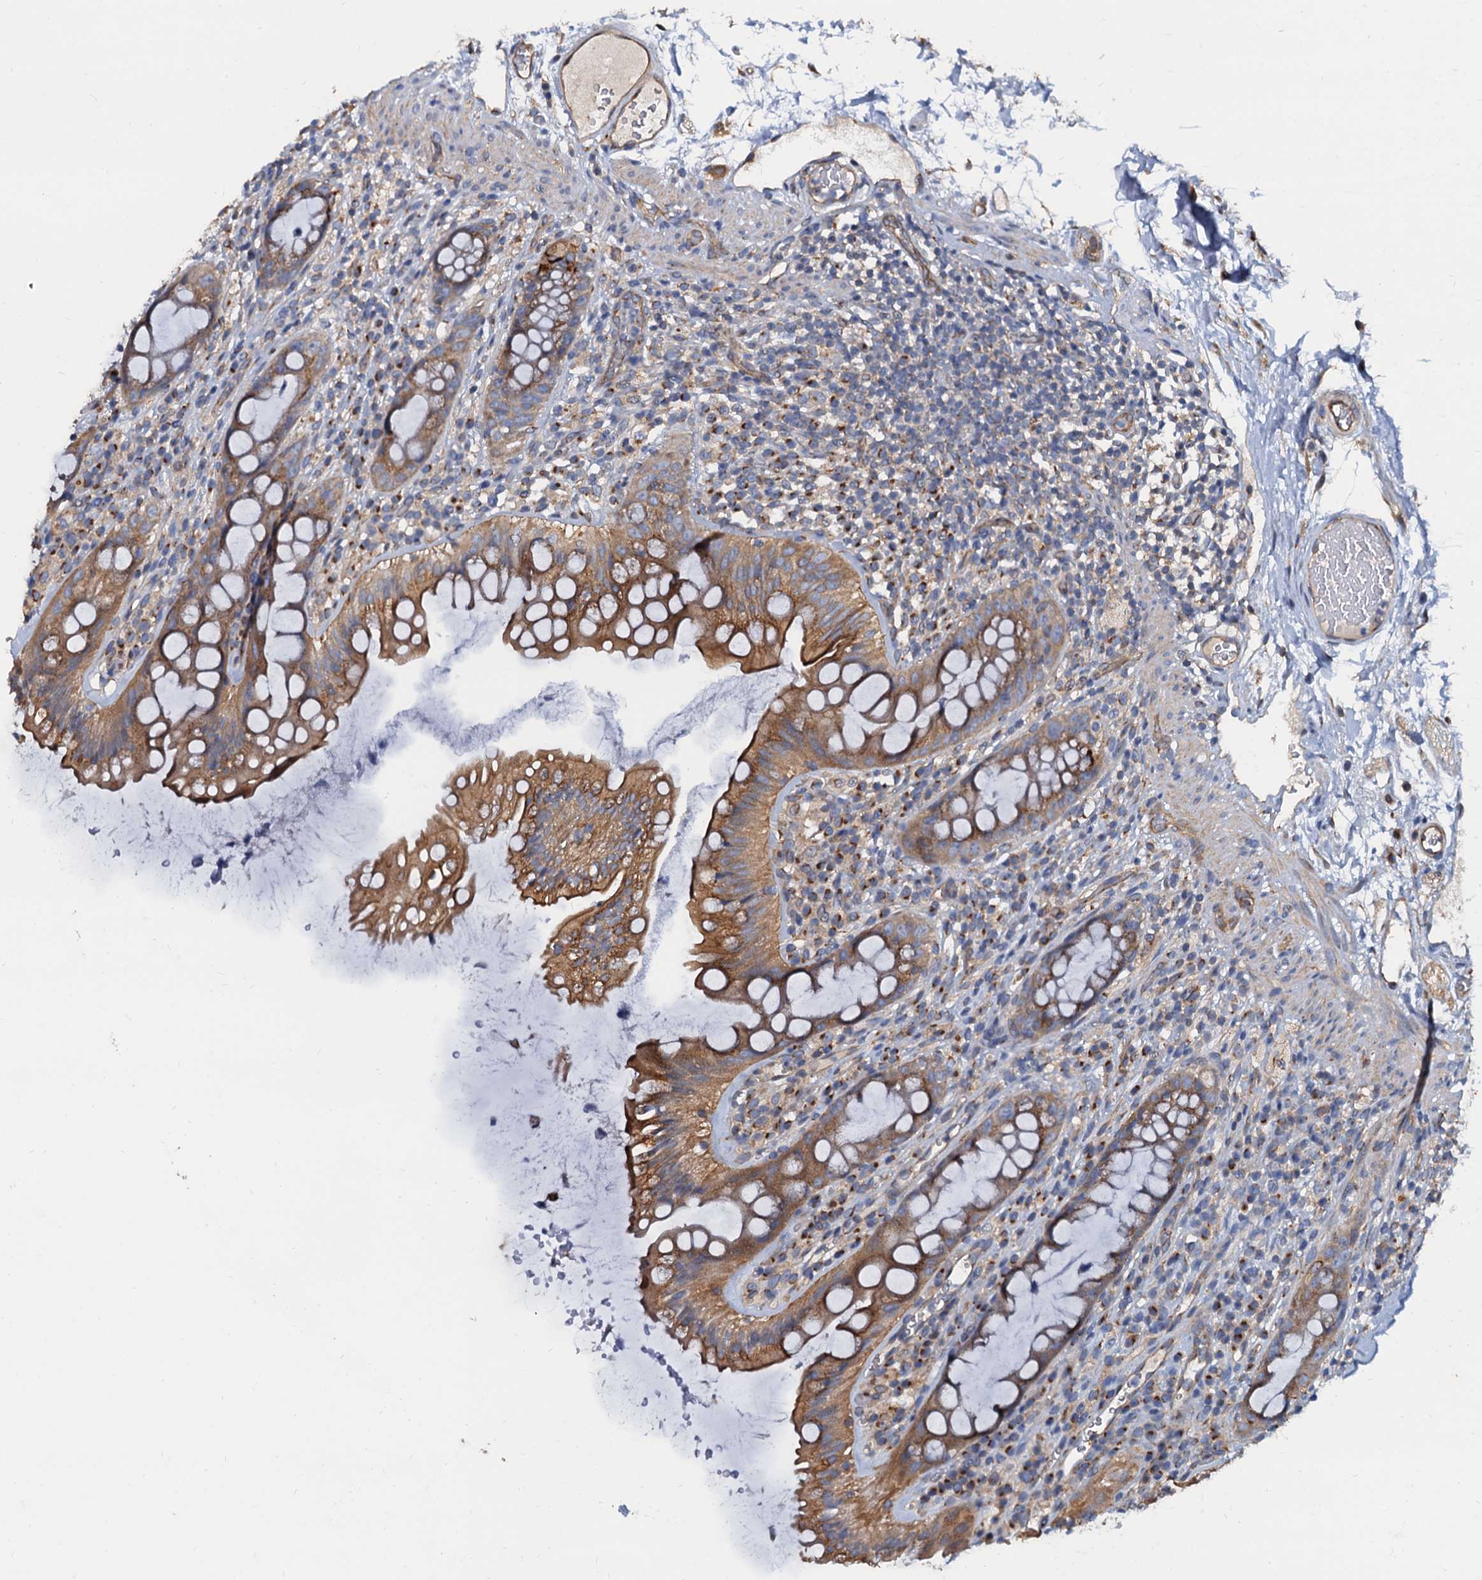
{"staining": {"intensity": "moderate", "quantity": ">75%", "location": "cytoplasmic/membranous"}, "tissue": "rectum", "cell_type": "Glandular cells", "image_type": "normal", "snomed": [{"axis": "morphology", "description": "Normal tissue, NOS"}, {"axis": "topography", "description": "Rectum"}], "caption": "Benign rectum displays moderate cytoplasmic/membranous staining in approximately >75% of glandular cells, visualized by immunohistochemistry.", "gene": "NGRN", "patient": {"sex": "female", "age": 57}}